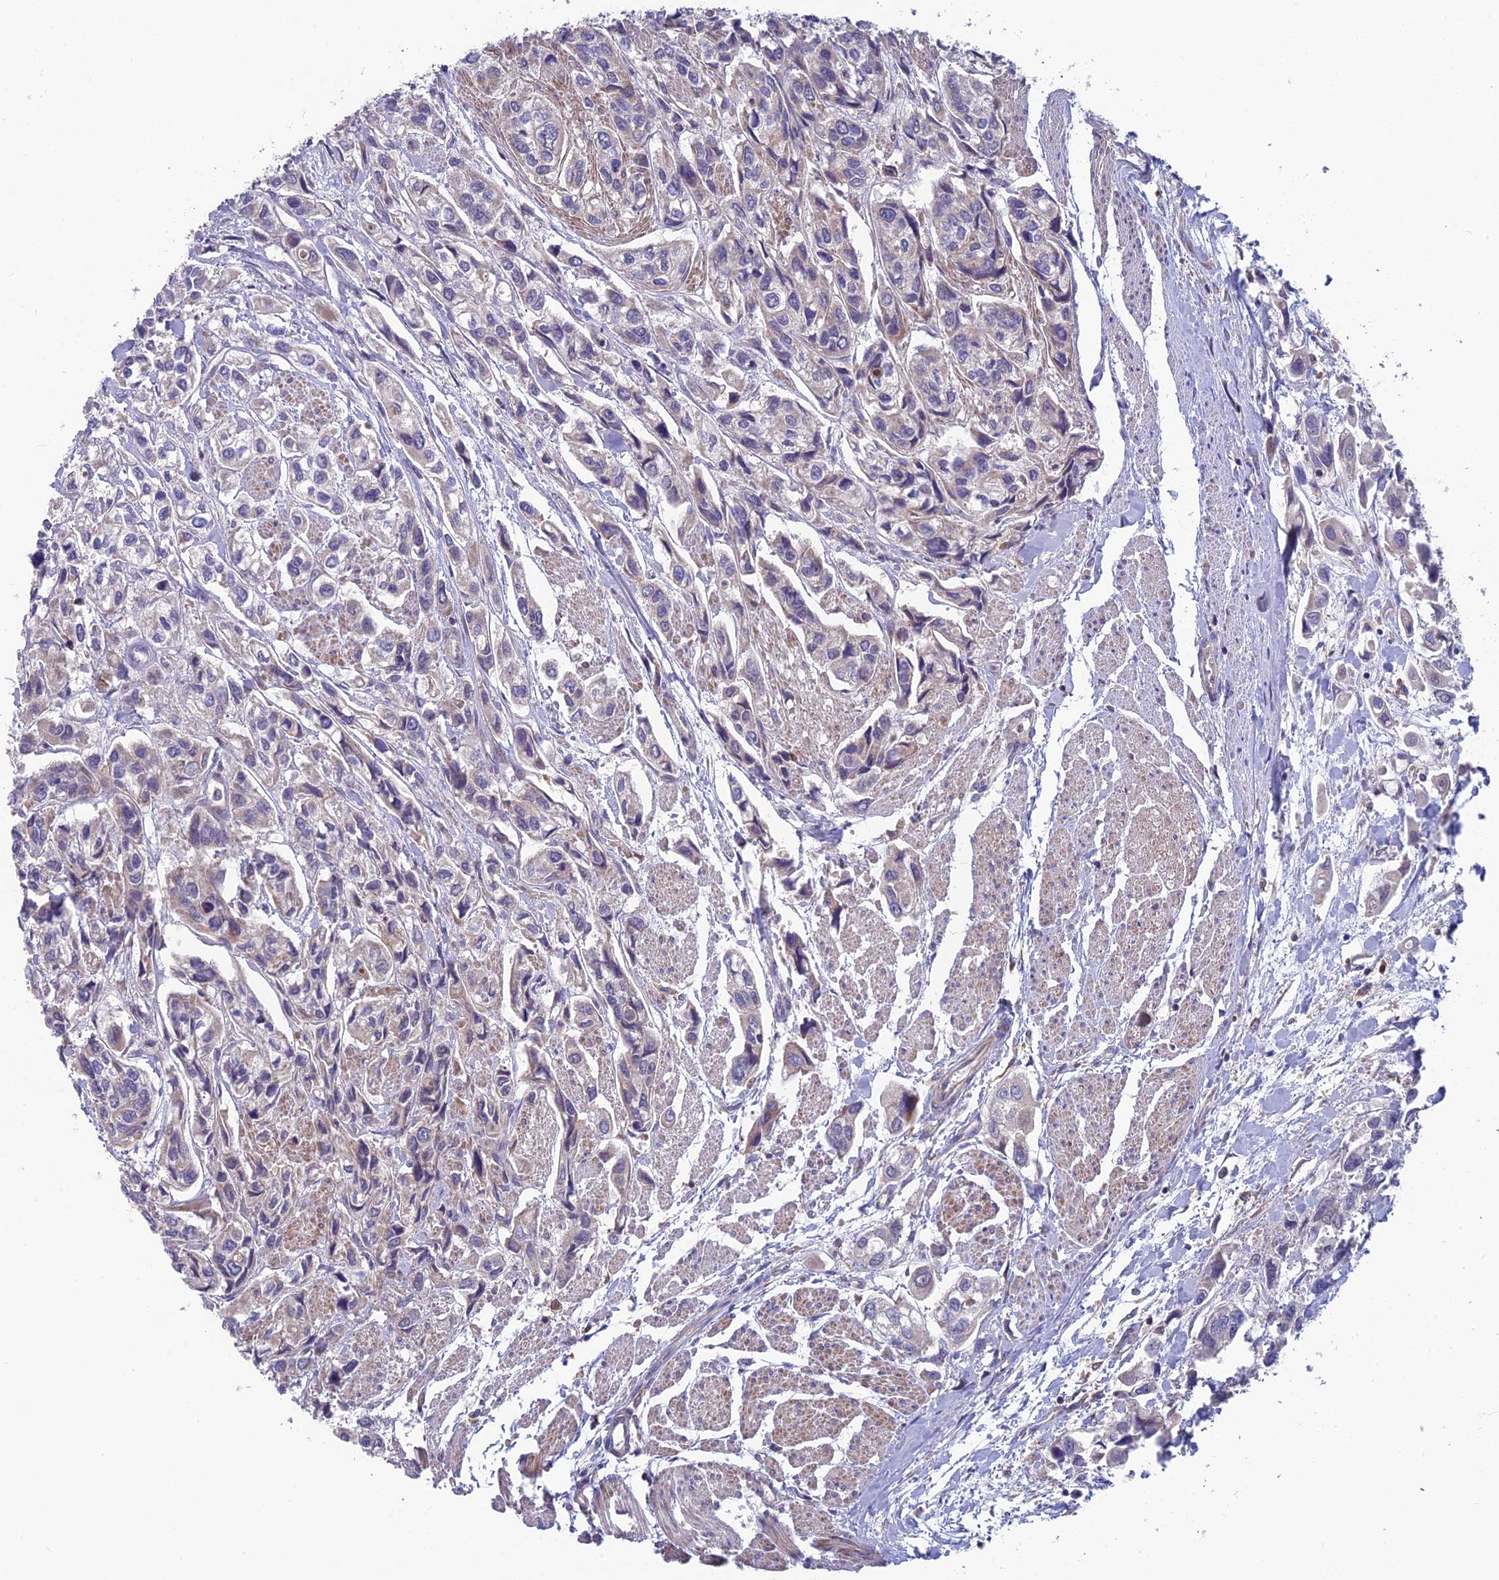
{"staining": {"intensity": "negative", "quantity": "none", "location": "none"}, "tissue": "urothelial cancer", "cell_type": "Tumor cells", "image_type": "cancer", "snomed": [{"axis": "morphology", "description": "Urothelial carcinoma, High grade"}, {"axis": "topography", "description": "Urinary bladder"}], "caption": "IHC image of neoplastic tissue: human urothelial cancer stained with DAB exhibits no significant protein expression in tumor cells.", "gene": "BLTP2", "patient": {"sex": "male", "age": 67}}